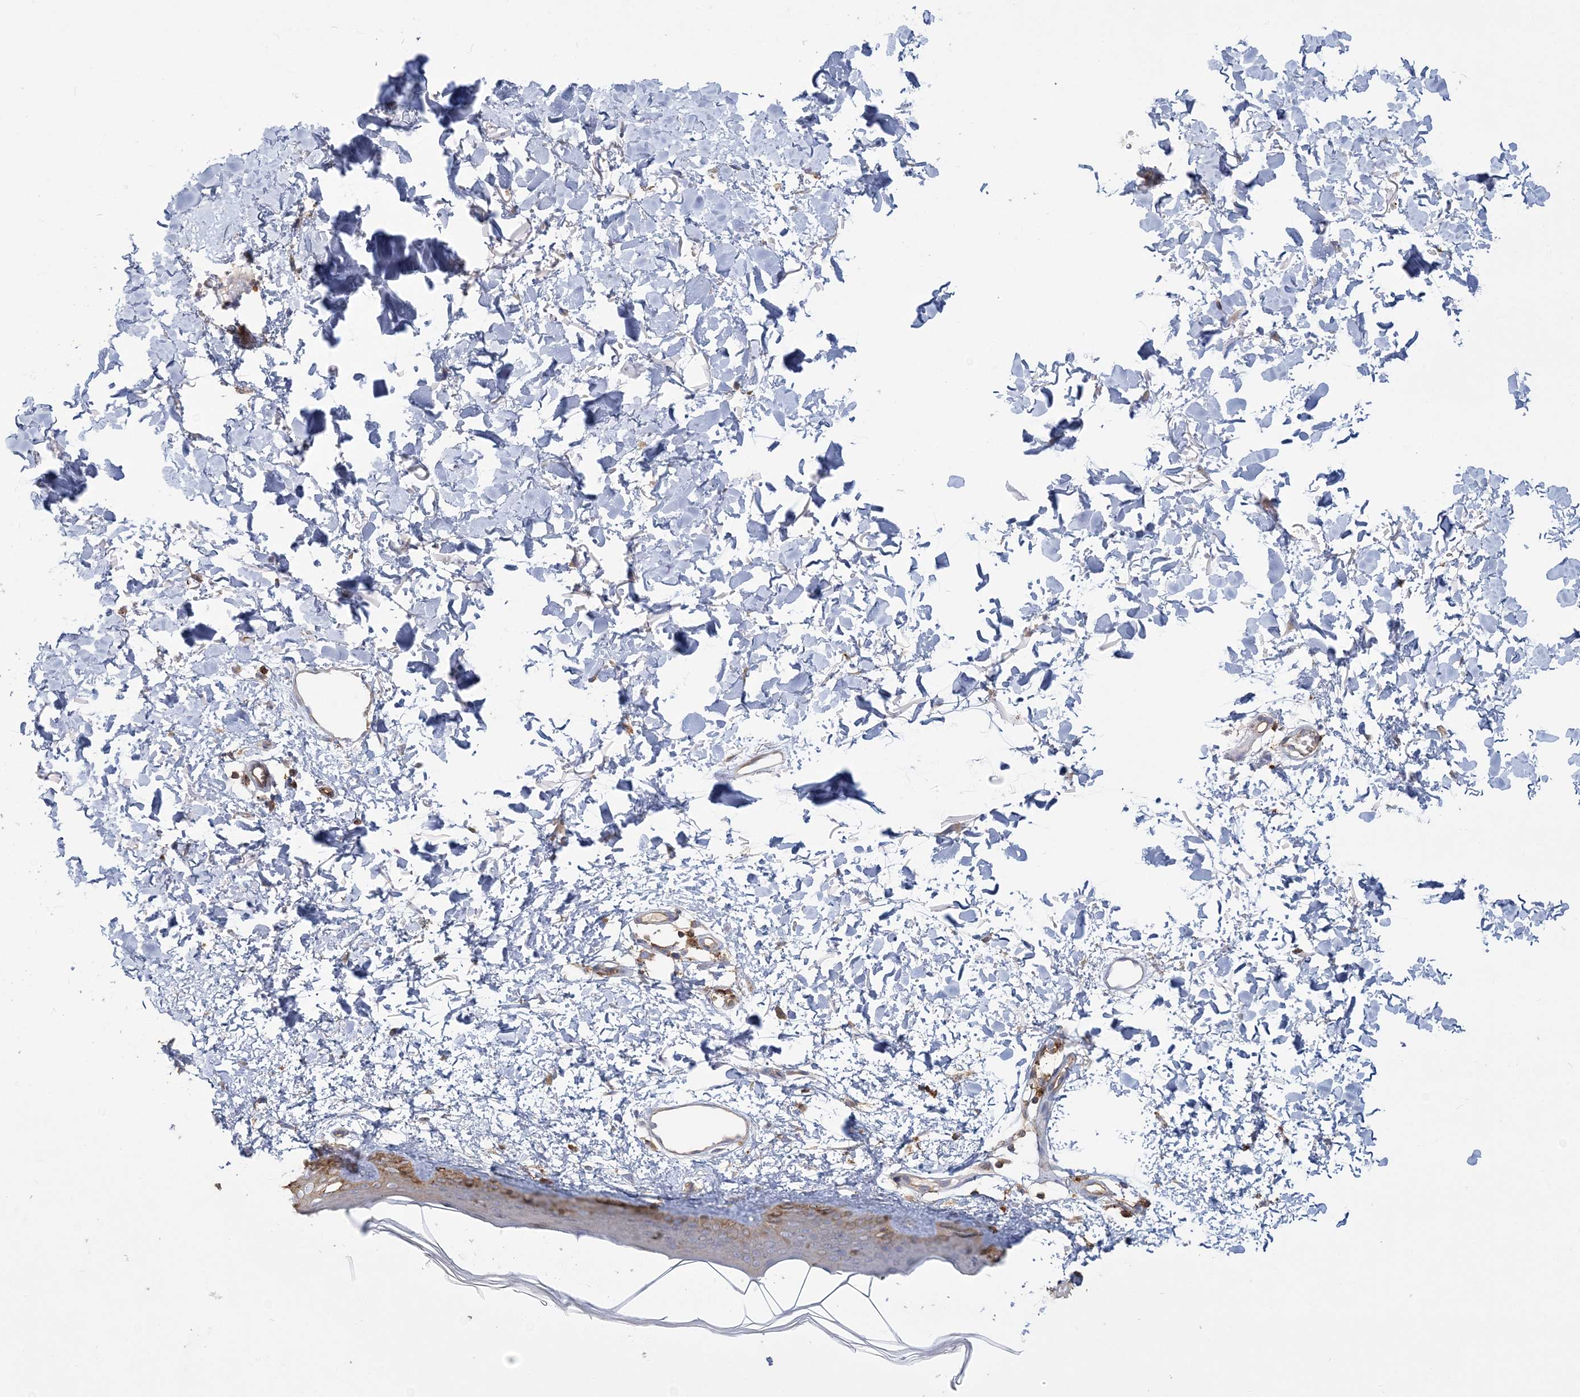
{"staining": {"intensity": "moderate", "quantity": ">75%", "location": "cytoplasmic/membranous"}, "tissue": "skin", "cell_type": "Fibroblasts", "image_type": "normal", "snomed": [{"axis": "morphology", "description": "Normal tissue, NOS"}, {"axis": "topography", "description": "Skin"}], "caption": "IHC photomicrograph of unremarkable skin stained for a protein (brown), which exhibits medium levels of moderate cytoplasmic/membranous expression in approximately >75% of fibroblasts.", "gene": "ANKS1A", "patient": {"sex": "female", "age": 58}}